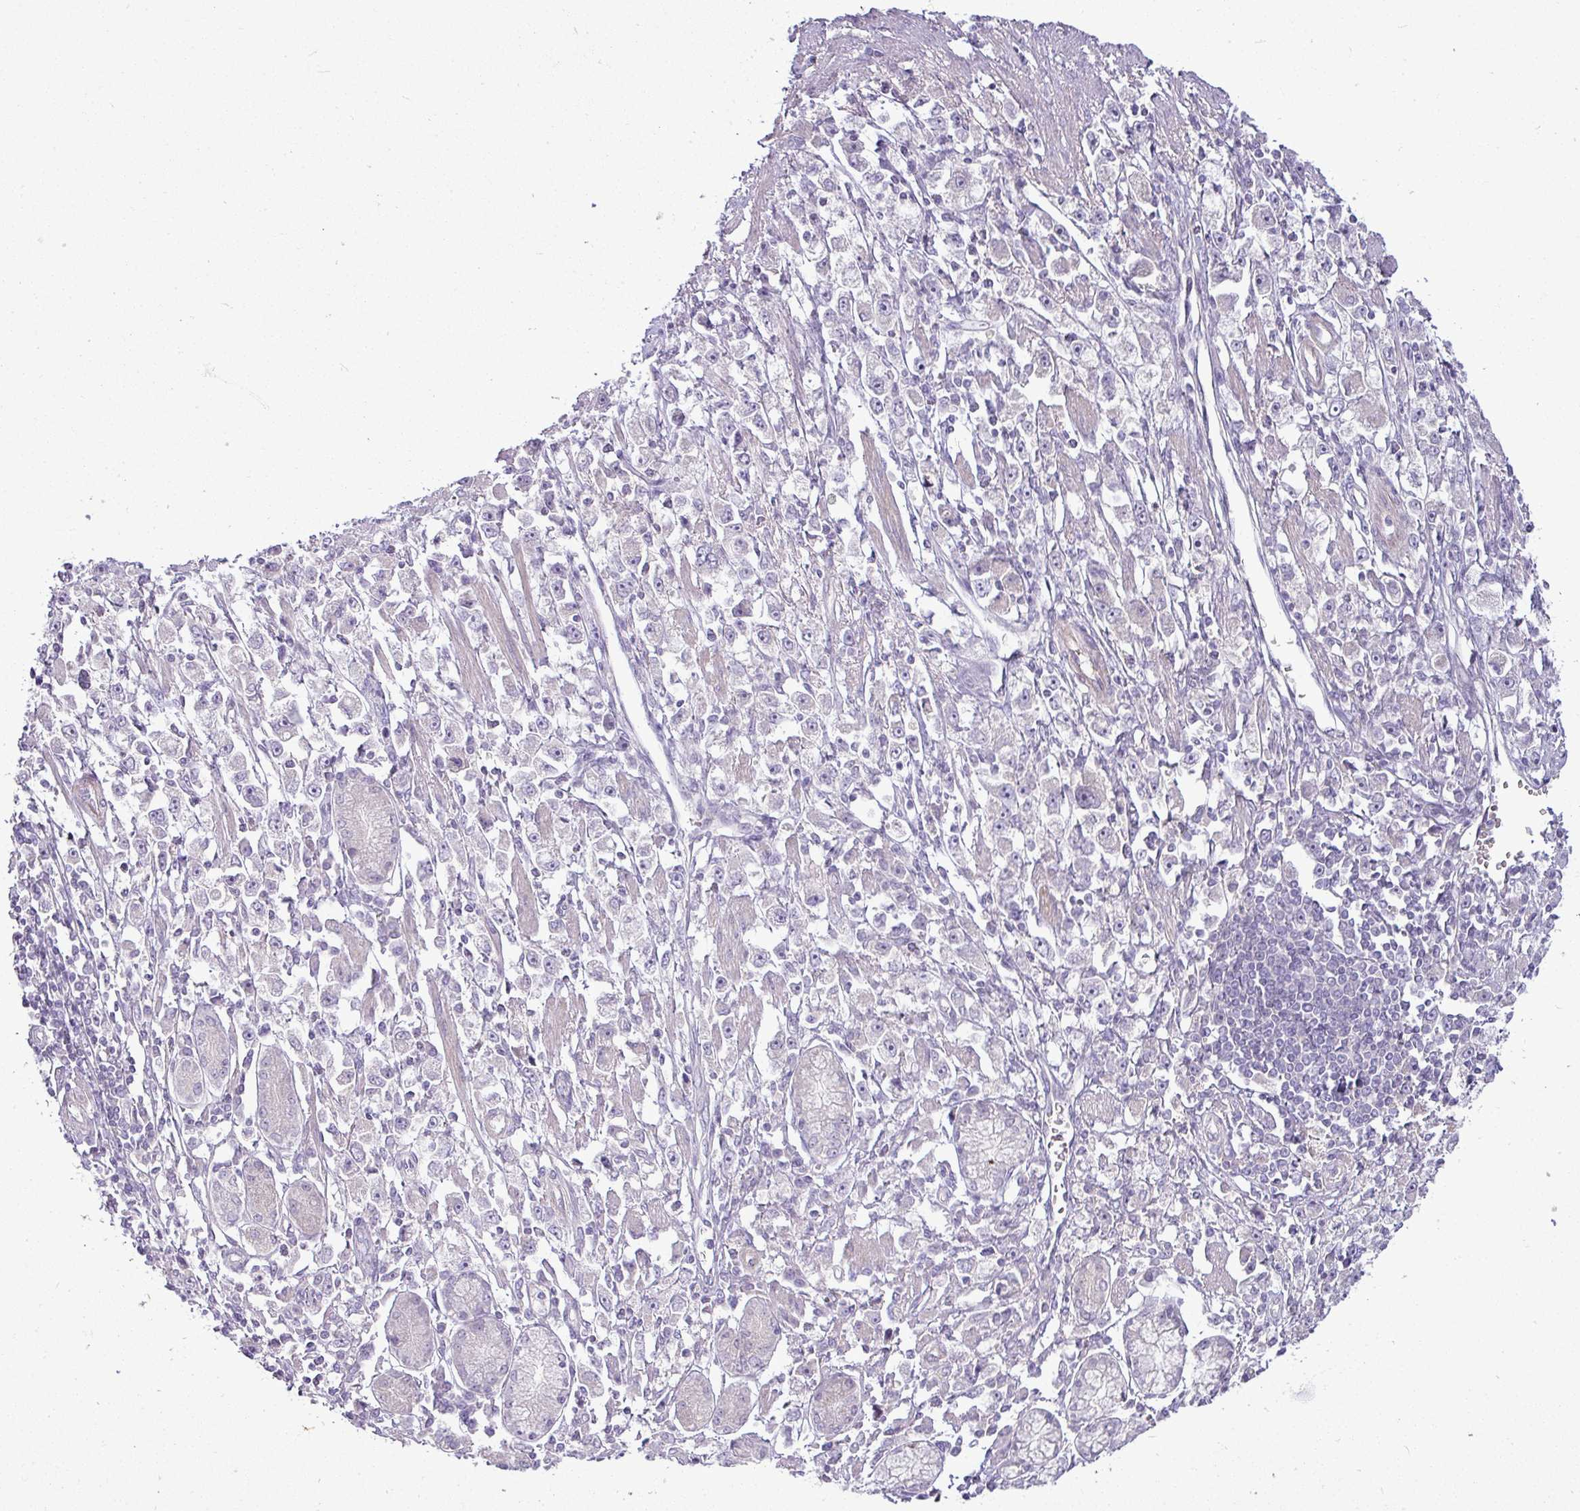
{"staining": {"intensity": "negative", "quantity": "none", "location": "none"}, "tissue": "stomach cancer", "cell_type": "Tumor cells", "image_type": "cancer", "snomed": [{"axis": "morphology", "description": "Adenocarcinoma, NOS"}, {"axis": "topography", "description": "Stomach"}], "caption": "Immunohistochemistry of stomach adenocarcinoma exhibits no expression in tumor cells.", "gene": "APOM", "patient": {"sex": "female", "age": 59}}